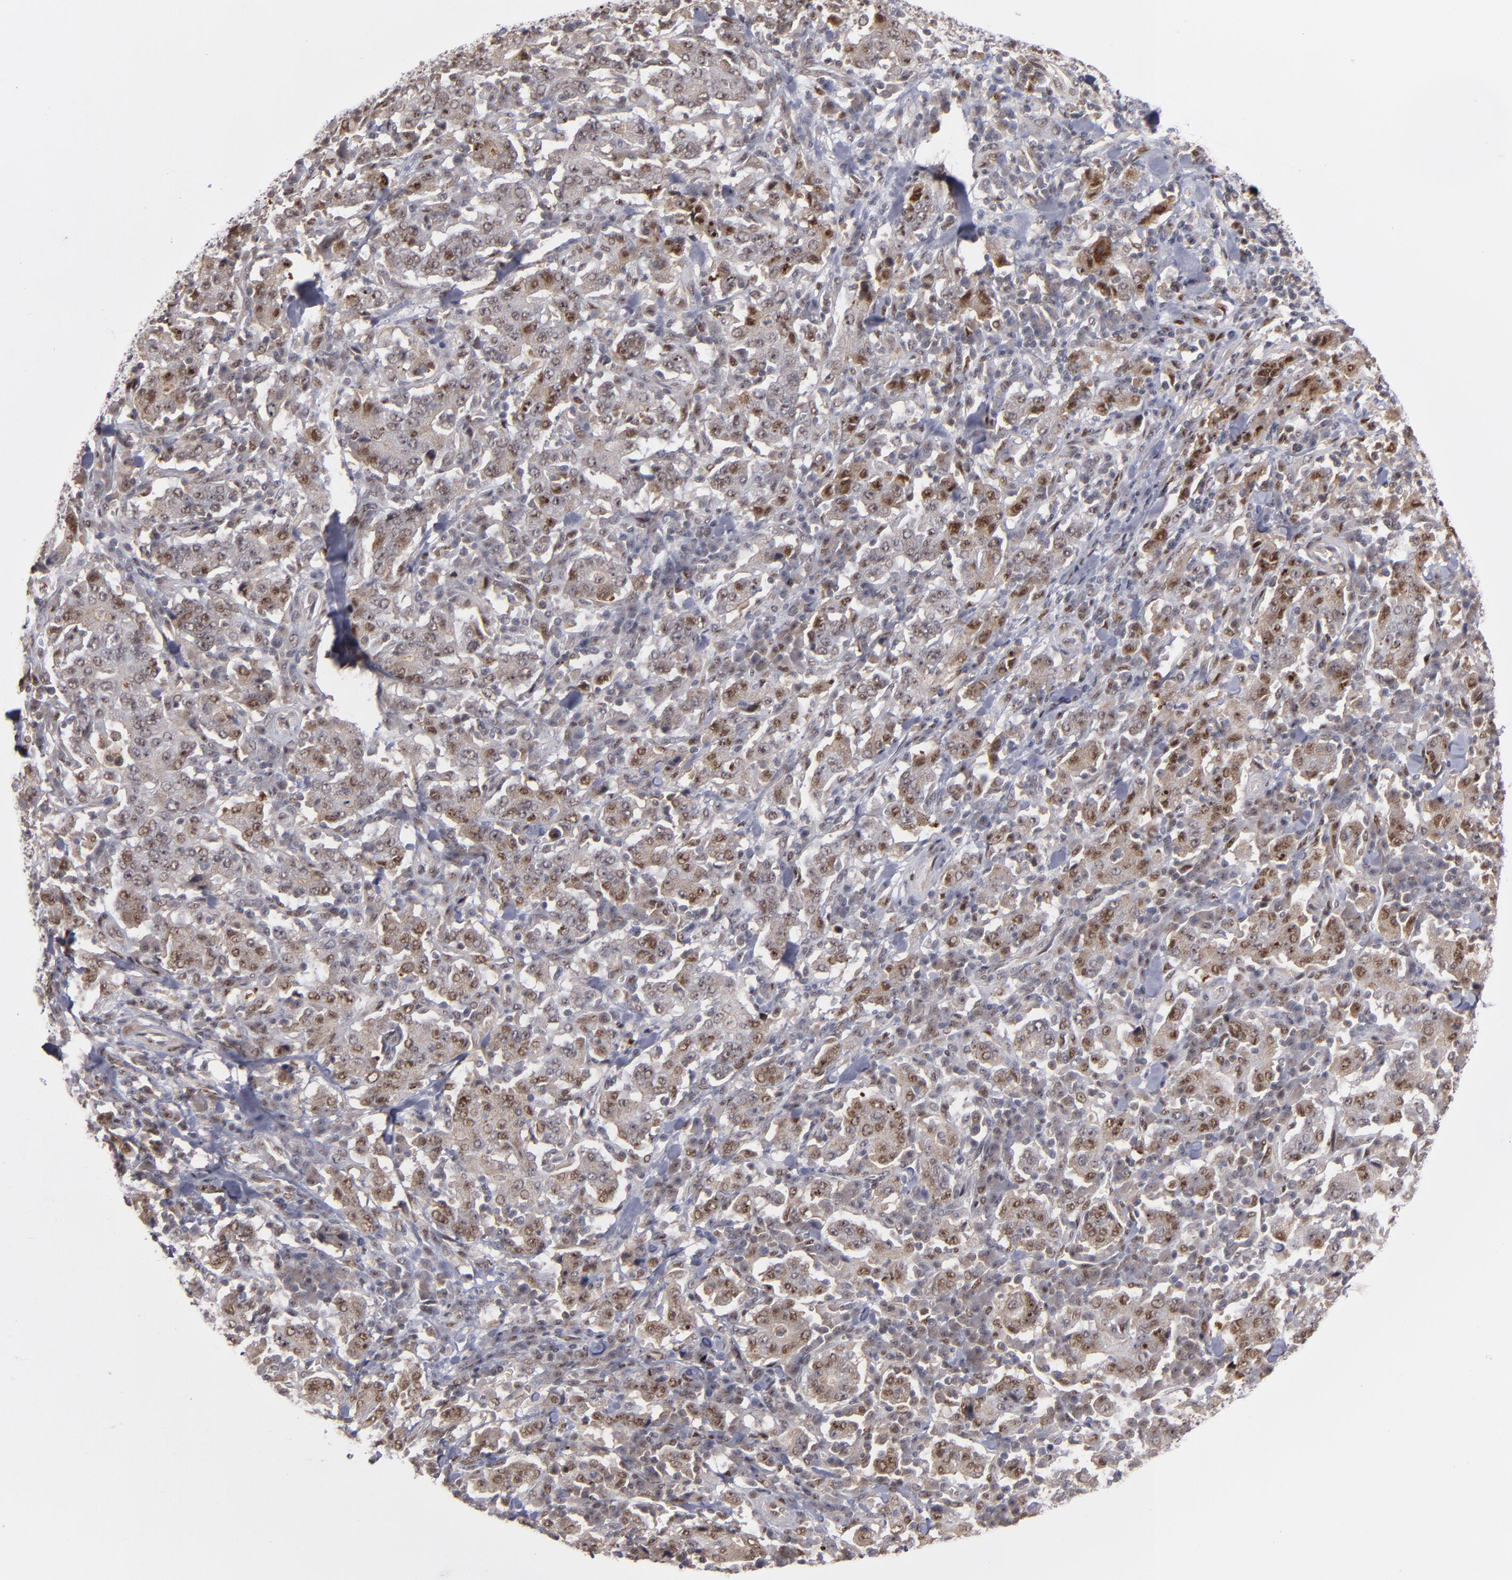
{"staining": {"intensity": "moderate", "quantity": "<25%", "location": "nuclear"}, "tissue": "stomach cancer", "cell_type": "Tumor cells", "image_type": "cancer", "snomed": [{"axis": "morphology", "description": "Normal tissue, NOS"}, {"axis": "morphology", "description": "Adenocarcinoma, NOS"}, {"axis": "topography", "description": "Stomach, upper"}, {"axis": "topography", "description": "Stomach"}], "caption": "Protein staining shows moderate nuclear expression in approximately <25% of tumor cells in stomach cancer (adenocarcinoma). (DAB (3,3'-diaminobenzidine) = brown stain, brightfield microscopy at high magnification).", "gene": "ZNF234", "patient": {"sex": "male", "age": 59}}